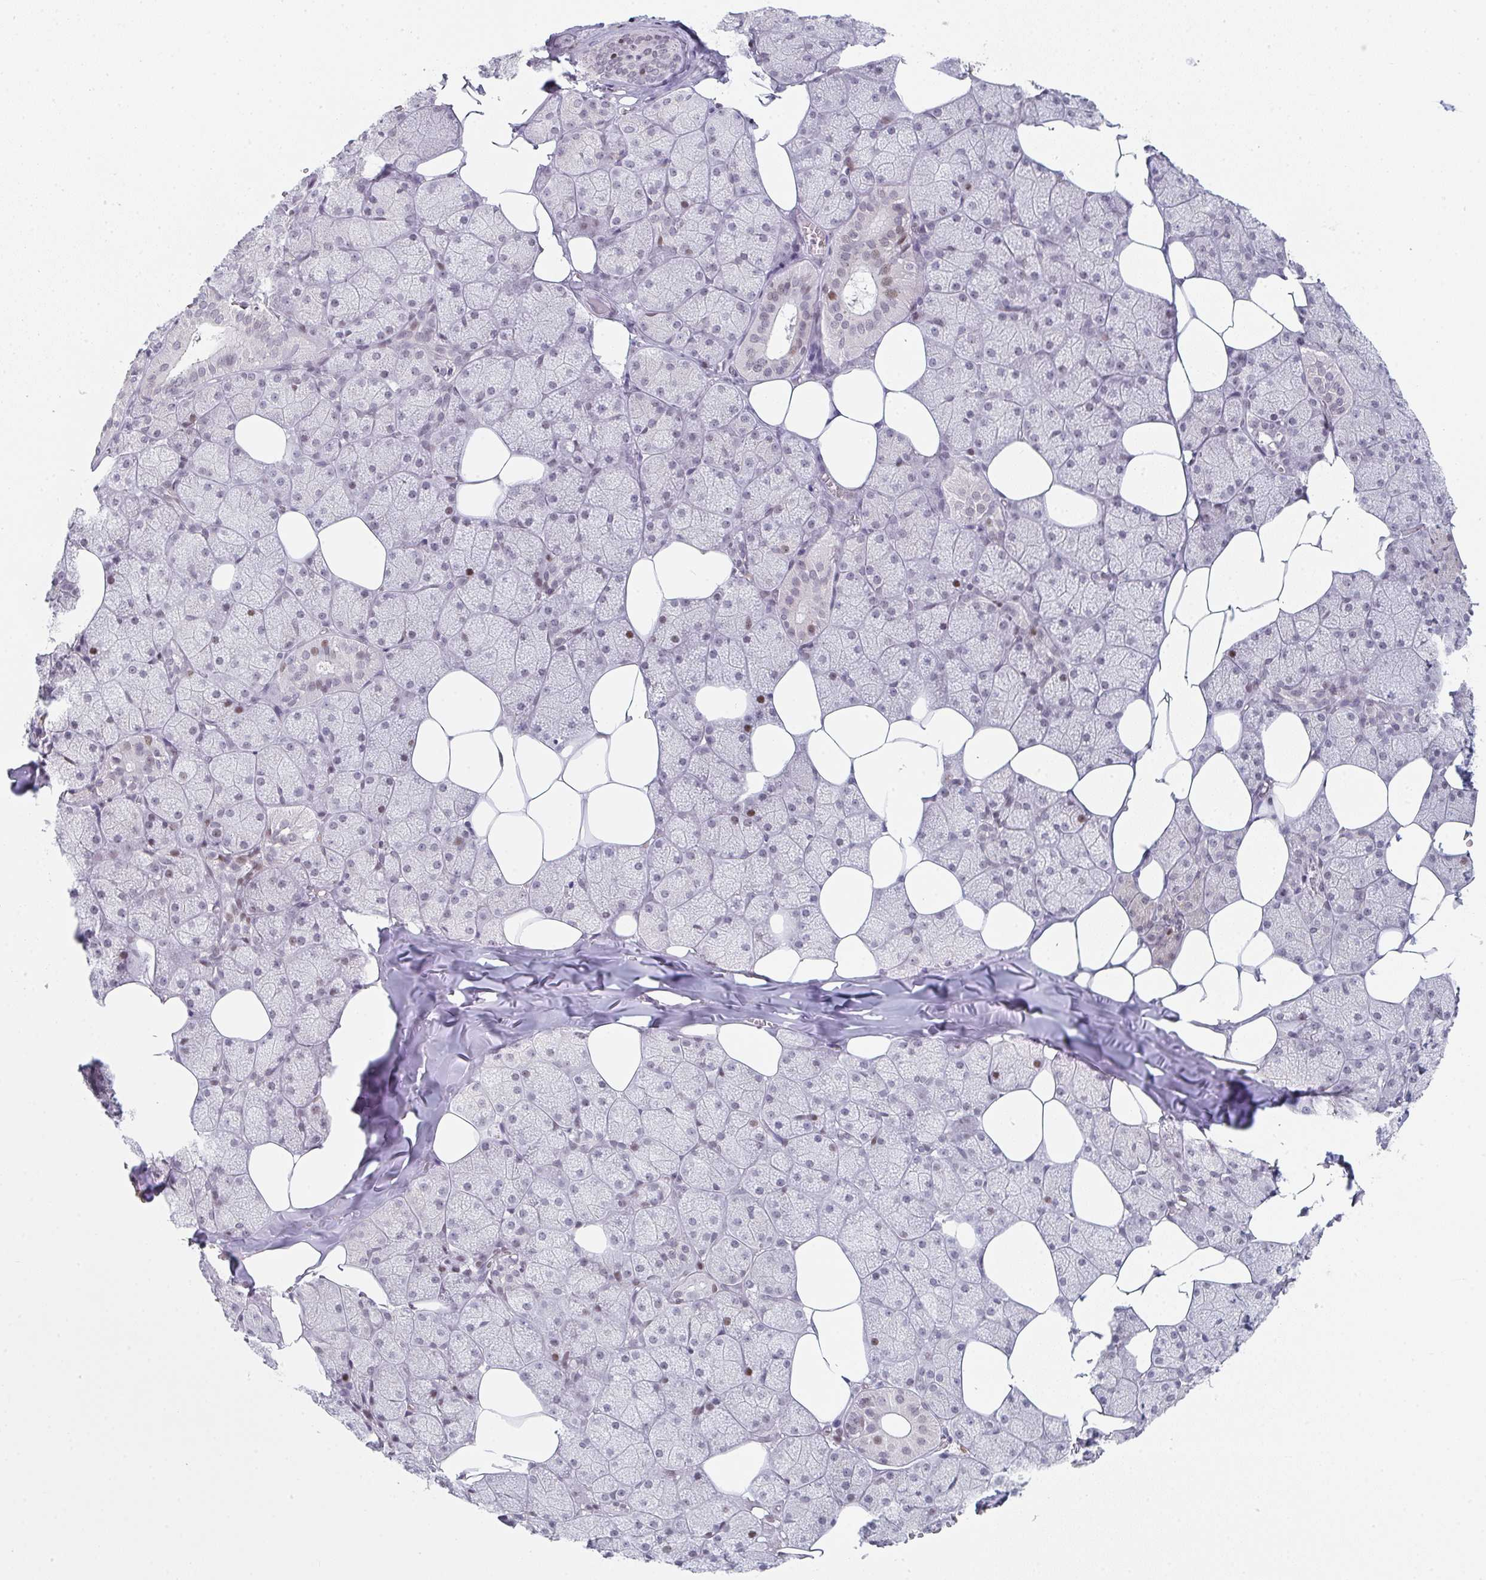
{"staining": {"intensity": "moderate", "quantity": "25%-75%", "location": "cytoplasmic/membranous,nuclear"}, "tissue": "salivary gland", "cell_type": "Glandular cells", "image_type": "normal", "snomed": [{"axis": "morphology", "description": "Normal tissue, NOS"}, {"axis": "topography", "description": "Salivary gland"}, {"axis": "topography", "description": "Peripheral nerve tissue"}], "caption": "Immunohistochemical staining of normal salivary gland displays moderate cytoplasmic/membranous,nuclear protein positivity in approximately 25%-75% of glandular cells.", "gene": "LIN54", "patient": {"sex": "male", "age": 38}}